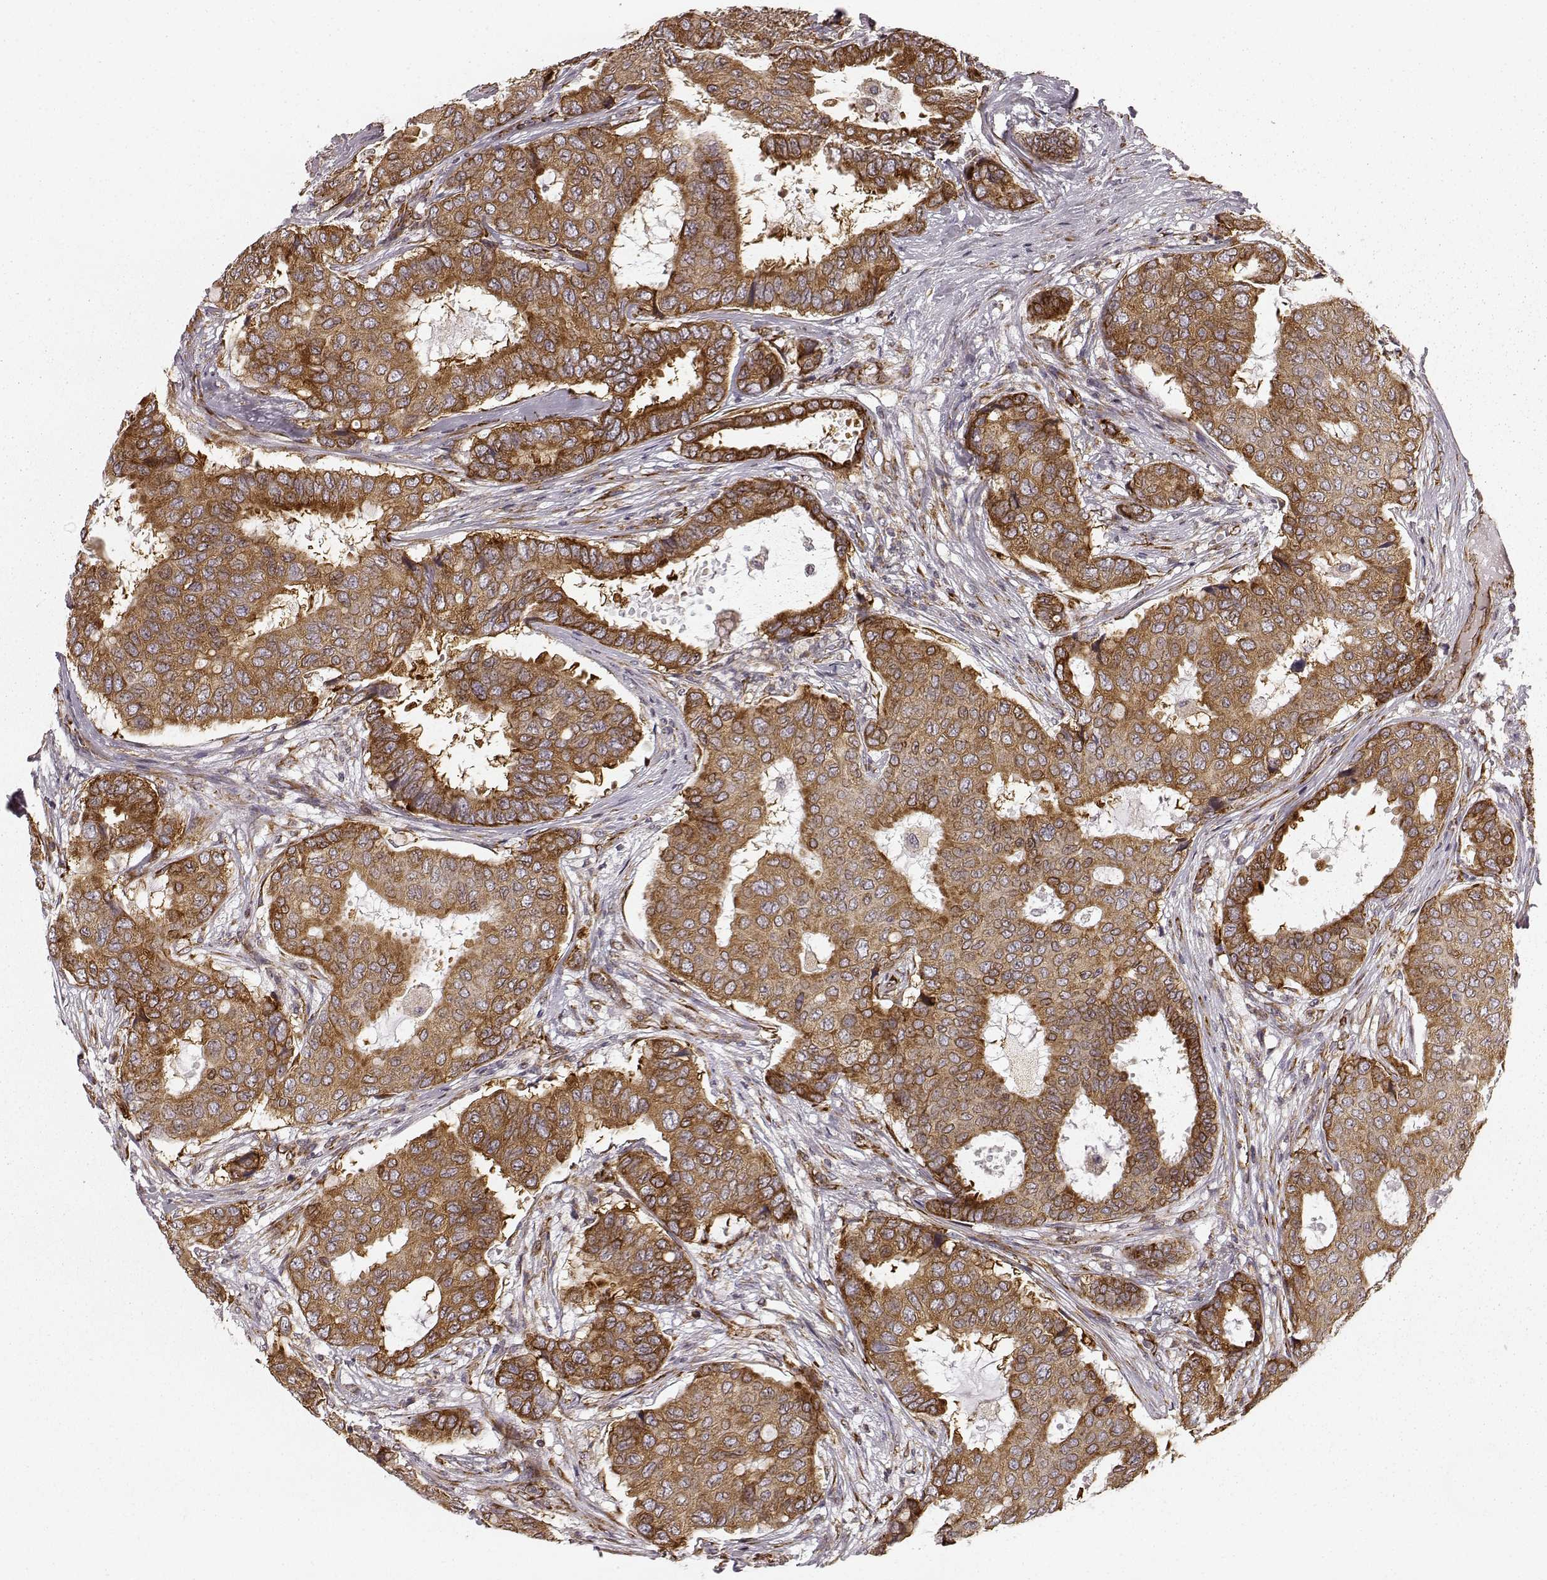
{"staining": {"intensity": "moderate", "quantity": ">75%", "location": "cytoplasmic/membranous"}, "tissue": "breast cancer", "cell_type": "Tumor cells", "image_type": "cancer", "snomed": [{"axis": "morphology", "description": "Duct carcinoma"}, {"axis": "topography", "description": "Breast"}], "caption": "IHC of human breast cancer displays medium levels of moderate cytoplasmic/membranous positivity in approximately >75% of tumor cells.", "gene": "TMEM14A", "patient": {"sex": "female", "age": 75}}